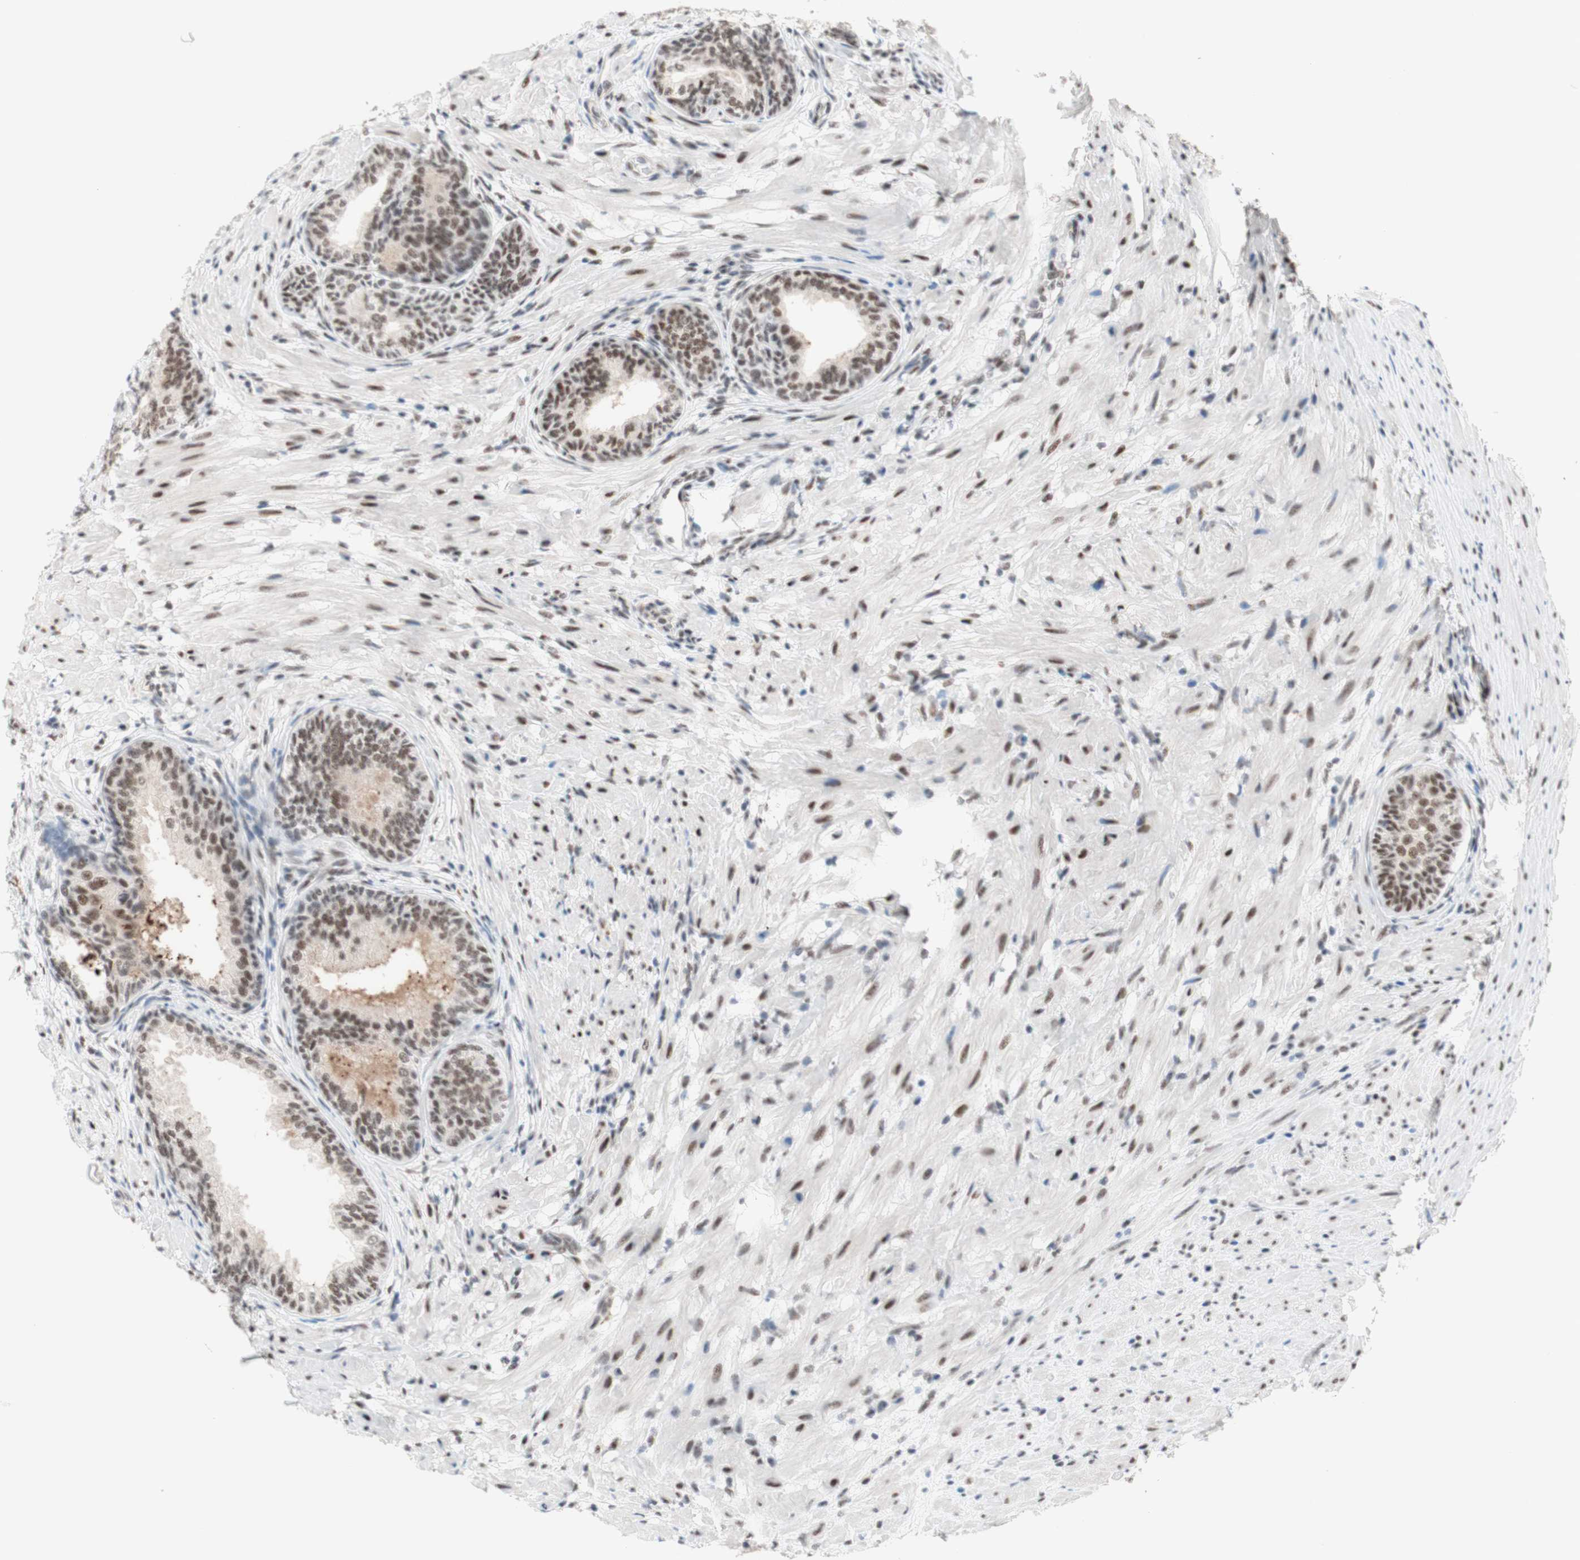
{"staining": {"intensity": "moderate", "quantity": ">75%", "location": "nuclear"}, "tissue": "prostate", "cell_type": "Glandular cells", "image_type": "normal", "snomed": [{"axis": "morphology", "description": "Normal tissue, NOS"}, {"axis": "topography", "description": "Prostate"}], "caption": "A brown stain shows moderate nuclear positivity of a protein in glandular cells of normal prostate. The staining is performed using DAB brown chromogen to label protein expression. The nuclei are counter-stained blue using hematoxylin.", "gene": "PRPF19", "patient": {"sex": "male", "age": 76}}